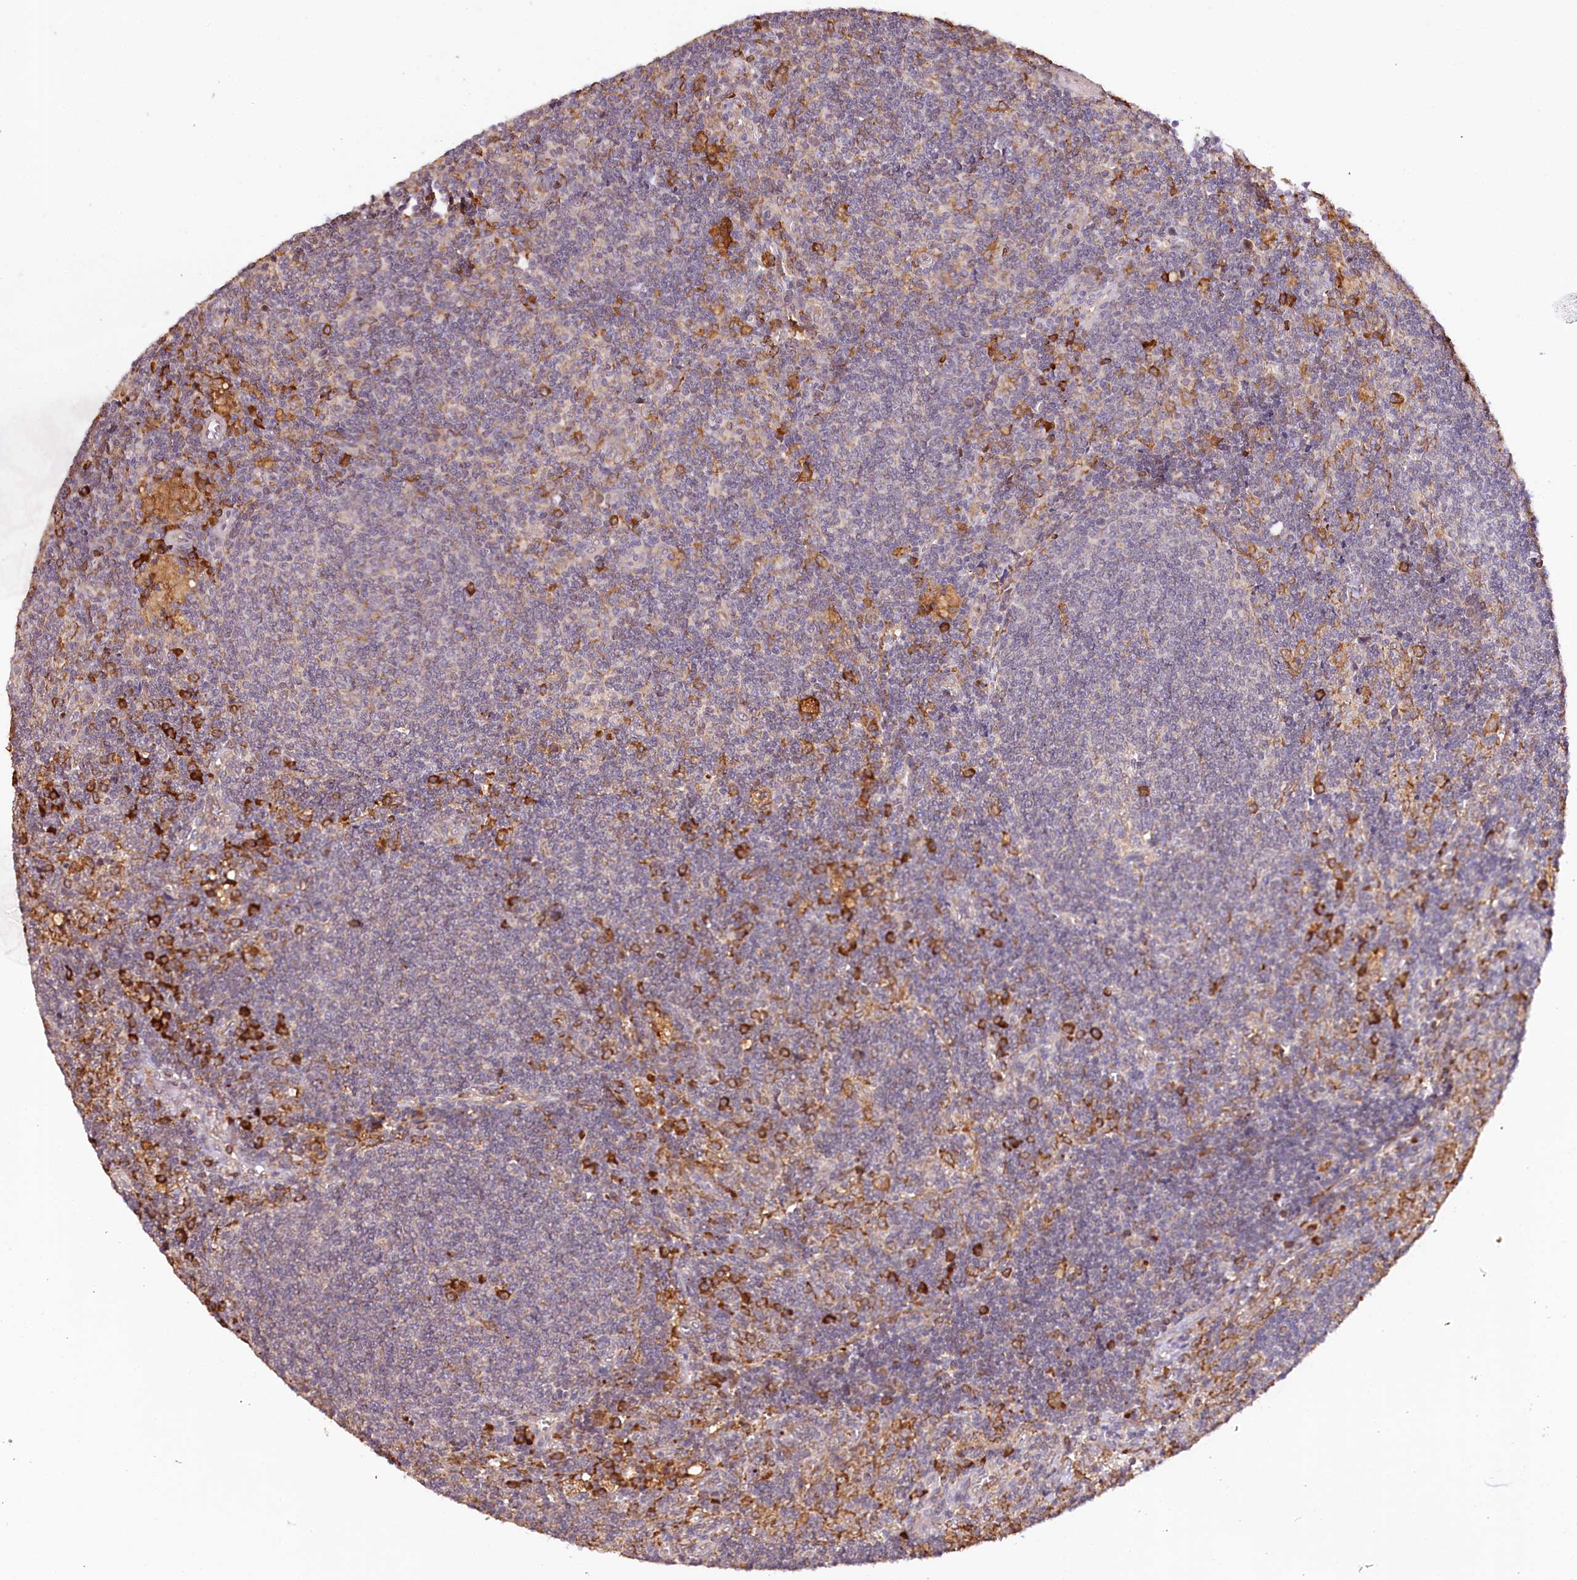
{"staining": {"intensity": "negative", "quantity": "none", "location": "none"}, "tissue": "lymph node", "cell_type": "Germinal center cells", "image_type": "normal", "snomed": [{"axis": "morphology", "description": "Normal tissue, NOS"}, {"axis": "topography", "description": "Lymph node"}], "caption": "Immunohistochemical staining of normal human lymph node demonstrates no significant positivity in germinal center cells.", "gene": "VEGFA", "patient": {"sex": "male", "age": 69}}